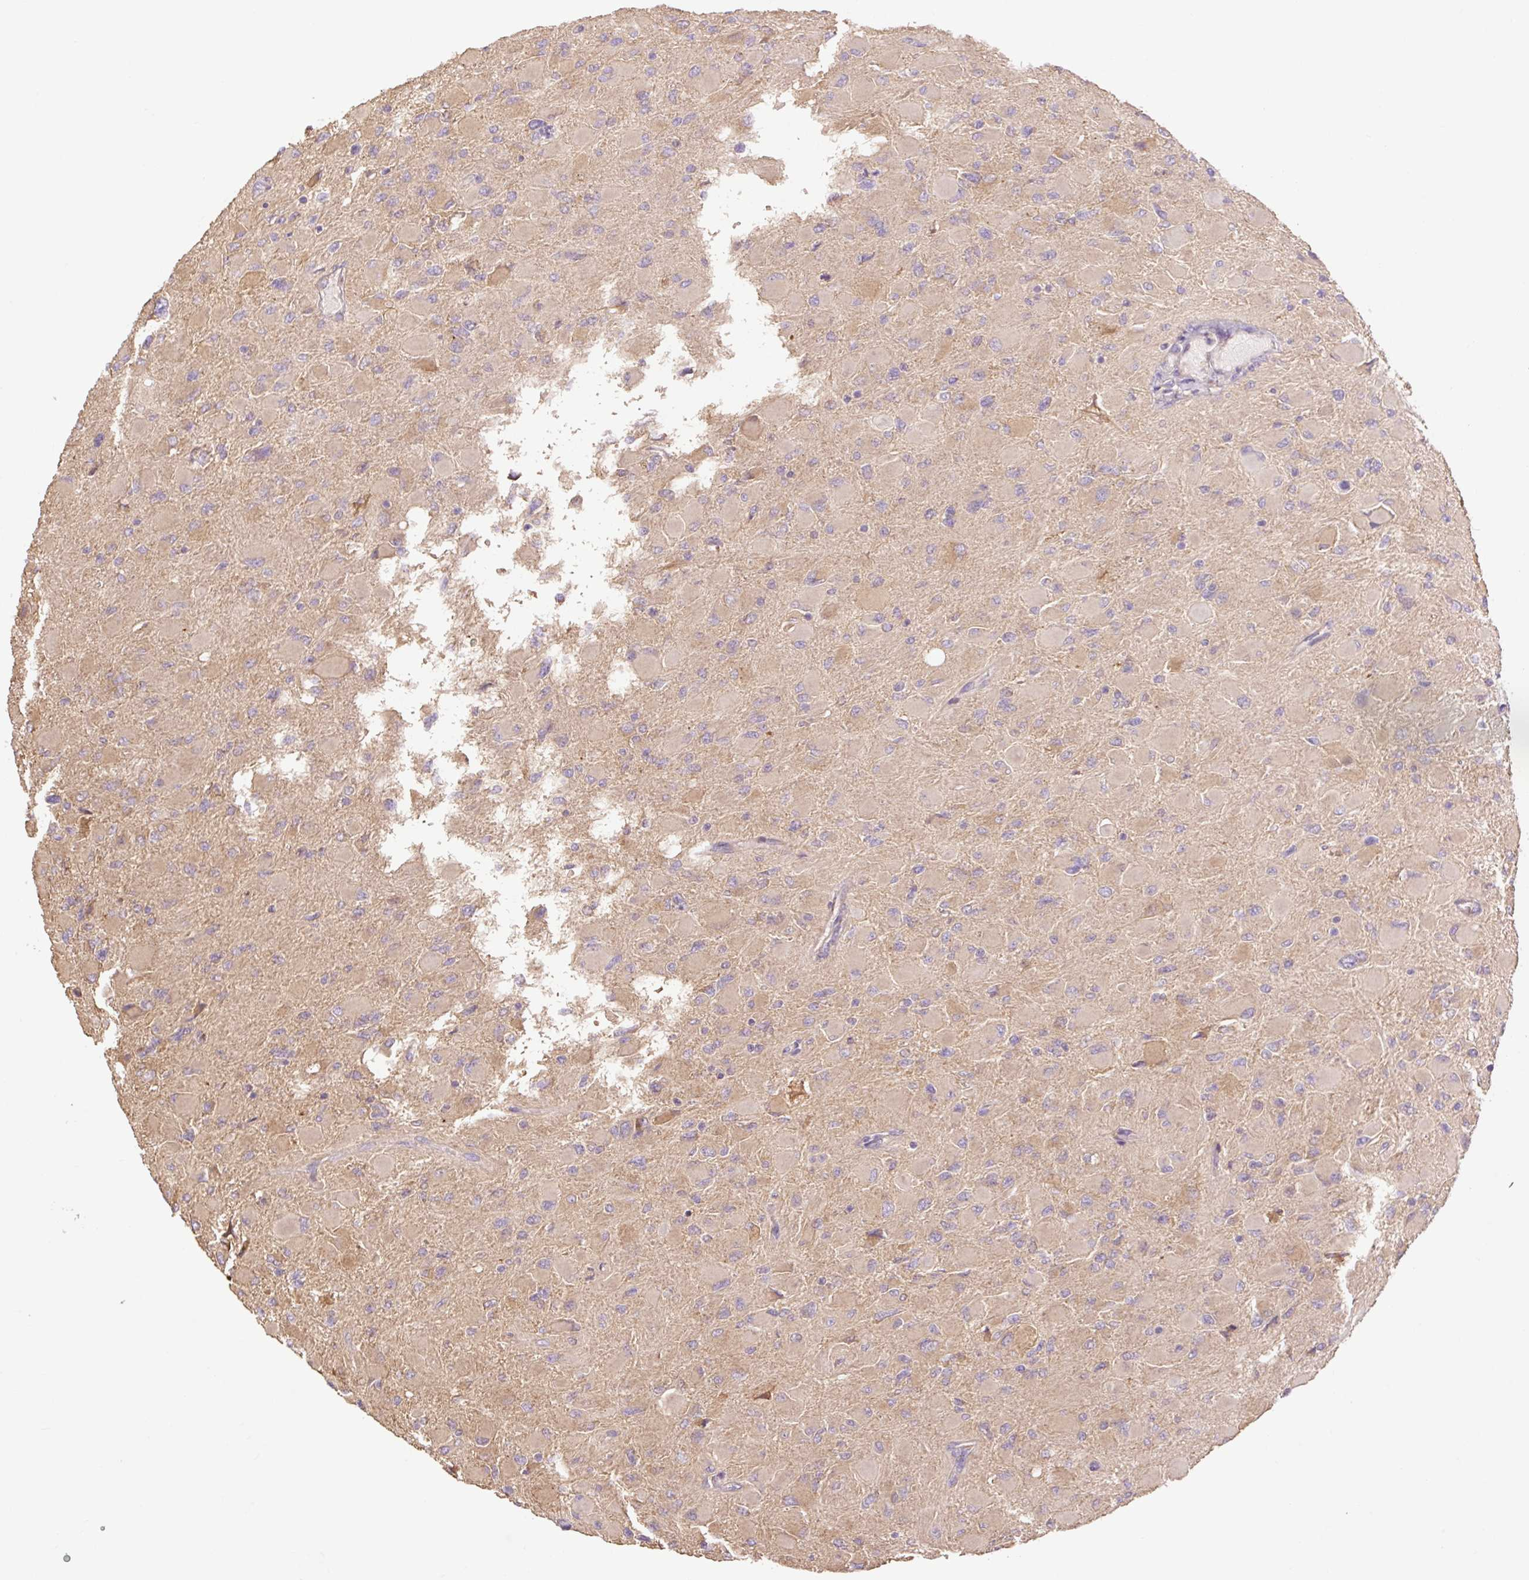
{"staining": {"intensity": "negative", "quantity": "none", "location": "none"}, "tissue": "glioma", "cell_type": "Tumor cells", "image_type": "cancer", "snomed": [{"axis": "morphology", "description": "Glioma, malignant, High grade"}, {"axis": "topography", "description": "Cerebral cortex"}], "caption": "This photomicrograph is of malignant glioma (high-grade) stained with IHC to label a protein in brown with the nuclei are counter-stained blue. There is no positivity in tumor cells.", "gene": "DESI1", "patient": {"sex": "female", "age": 36}}